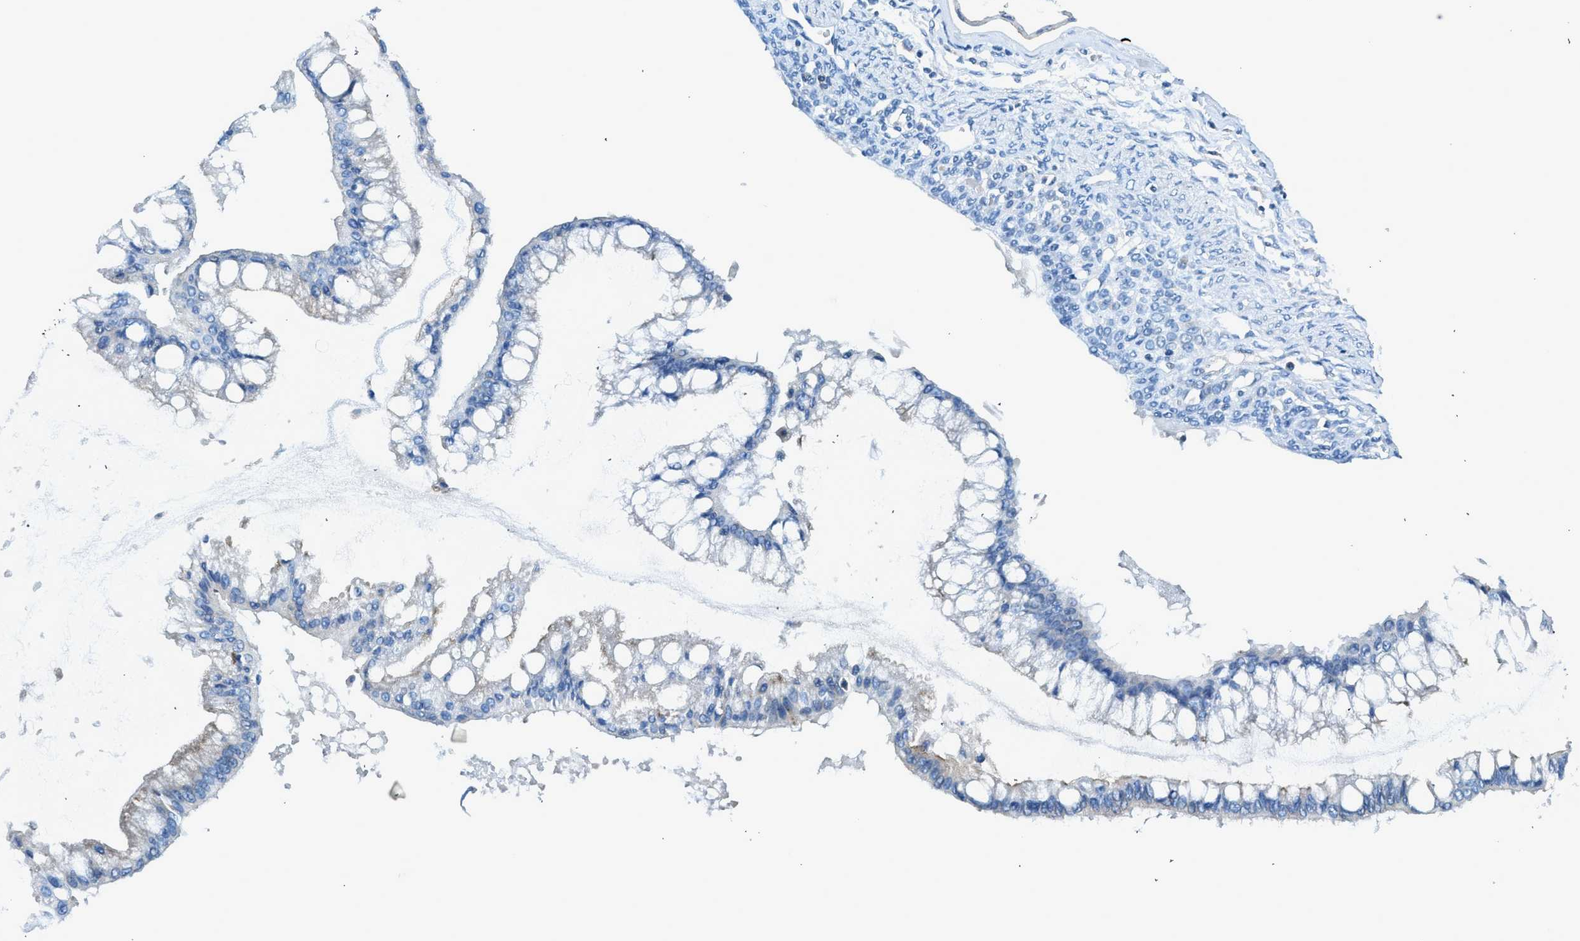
{"staining": {"intensity": "negative", "quantity": "none", "location": "none"}, "tissue": "ovarian cancer", "cell_type": "Tumor cells", "image_type": "cancer", "snomed": [{"axis": "morphology", "description": "Cystadenocarcinoma, mucinous, NOS"}, {"axis": "topography", "description": "Ovary"}], "caption": "Image shows no protein positivity in tumor cells of mucinous cystadenocarcinoma (ovarian) tissue. Brightfield microscopy of IHC stained with DAB (3,3'-diaminobenzidine) (brown) and hematoxylin (blue), captured at high magnification.", "gene": "LMLN", "patient": {"sex": "female", "age": 73}}